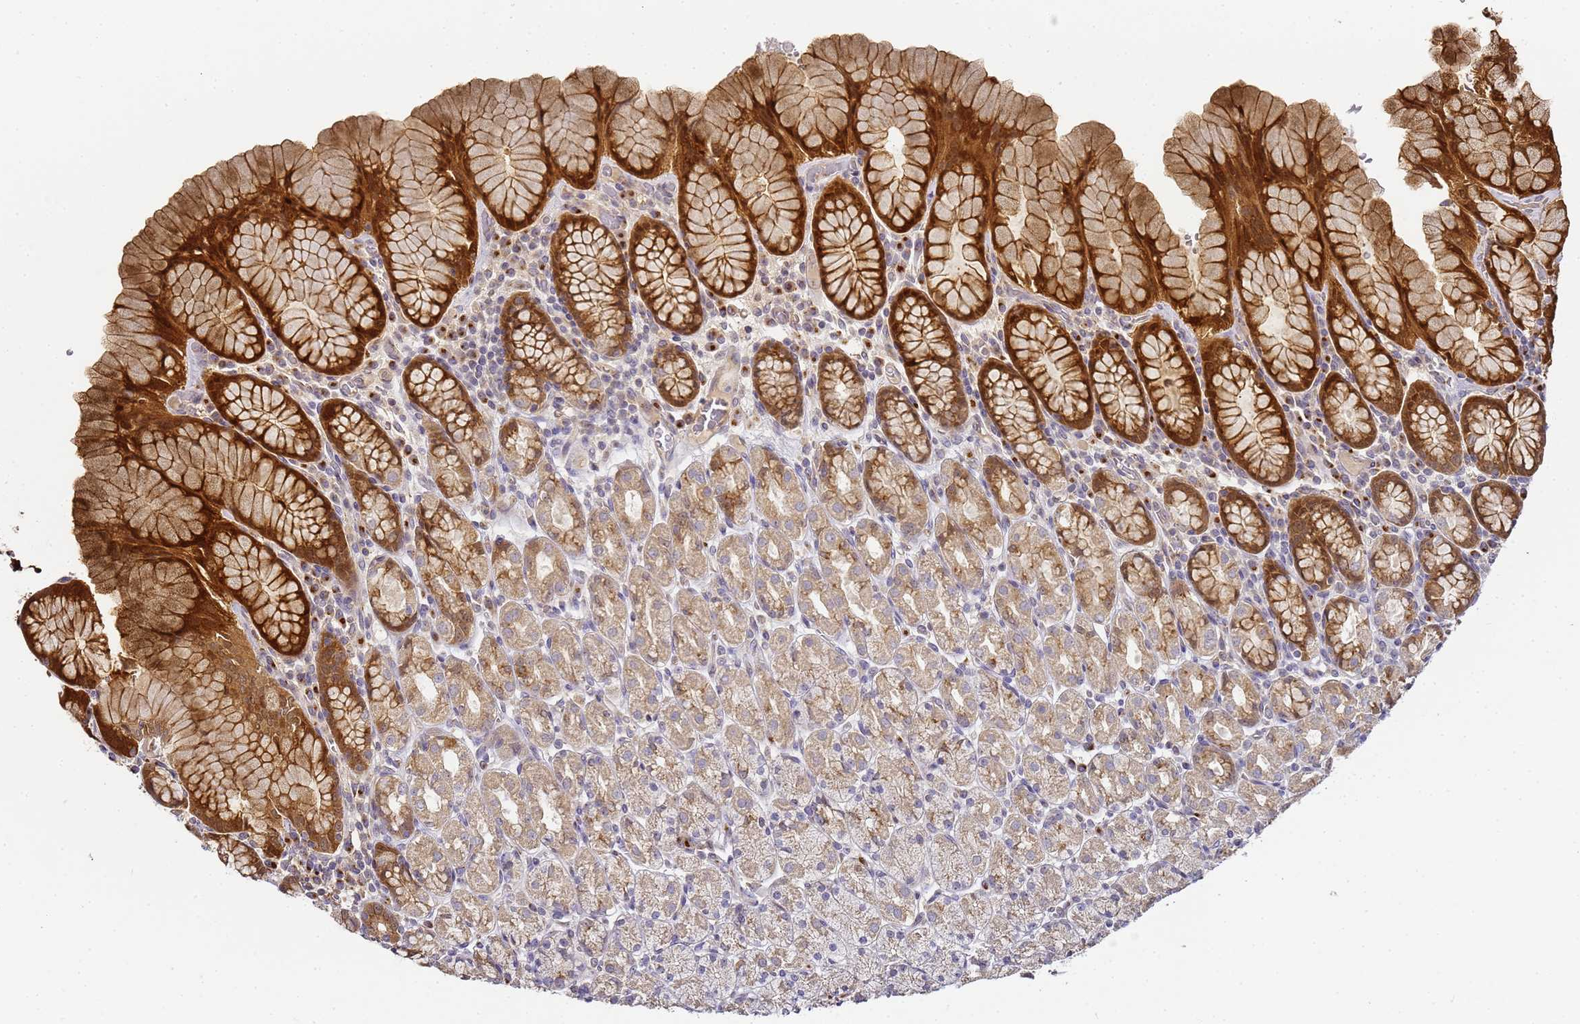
{"staining": {"intensity": "strong", "quantity": "25%-75%", "location": "cytoplasmic/membranous,nuclear"}, "tissue": "stomach", "cell_type": "Glandular cells", "image_type": "normal", "snomed": [{"axis": "morphology", "description": "Normal tissue, NOS"}, {"axis": "topography", "description": "Stomach, upper"}, {"axis": "topography", "description": "Stomach"}], "caption": "IHC (DAB (3,3'-diaminobenzidine)) staining of unremarkable stomach demonstrates strong cytoplasmic/membranous,nuclear protein expression in approximately 25%-75% of glandular cells.", "gene": "MRPL49", "patient": {"sex": "male", "age": 62}}